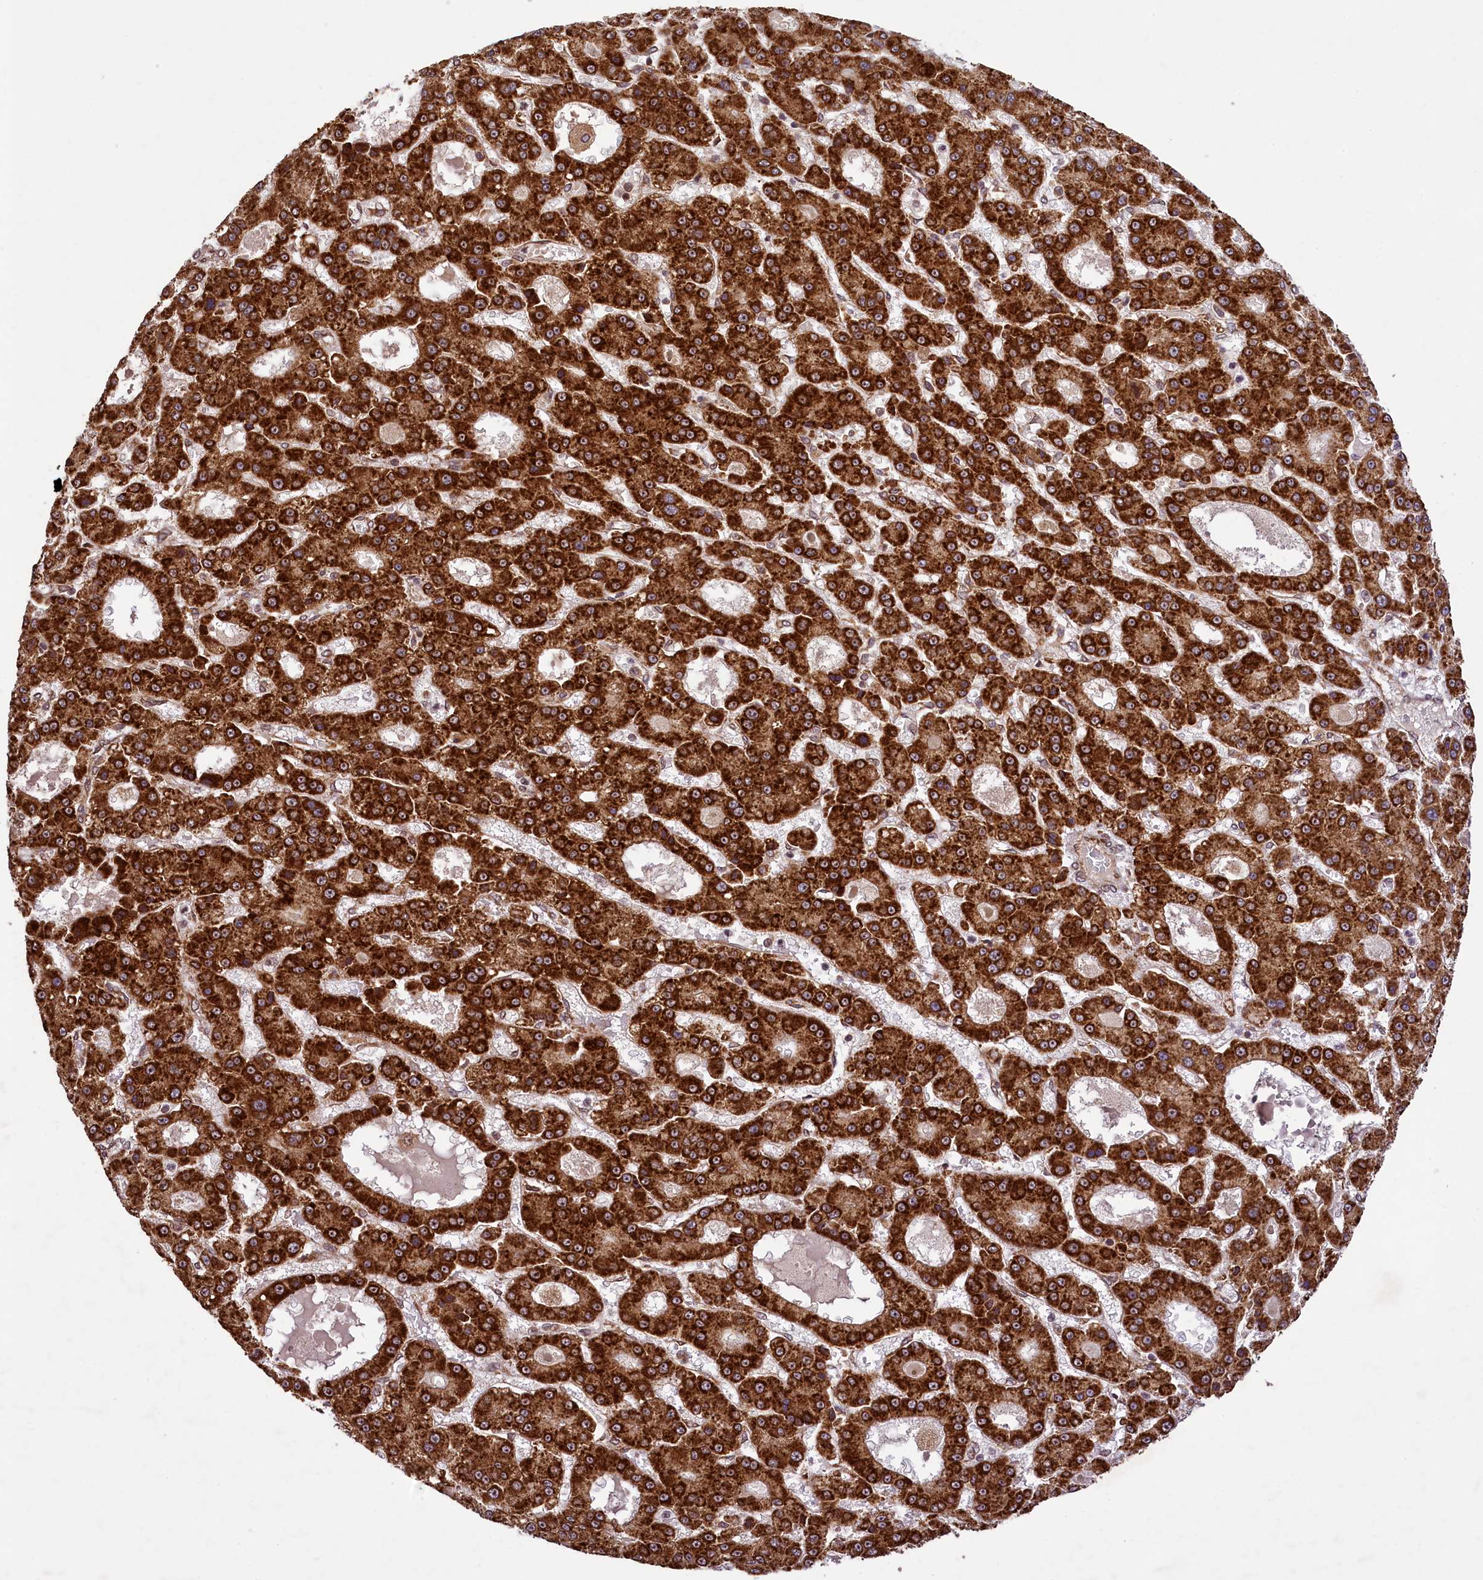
{"staining": {"intensity": "strong", "quantity": ">75%", "location": "cytoplasmic/membranous"}, "tissue": "liver cancer", "cell_type": "Tumor cells", "image_type": "cancer", "snomed": [{"axis": "morphology", "description": "Carcinoma, Hepatocellular, NOS"}, {"axis": "topography", "description": "Liver"}], "caption": "The histopathology image reveals a brown stain indicating the presence of a protein in the cytoplasmic/membranous of tumor cells in hepatocellular carcinoma (liver). (DAB = brown stain, brightfield microscopy at high magnification).", "gene": "LARP4", "patient": {"sex": "male", "age": 70}}